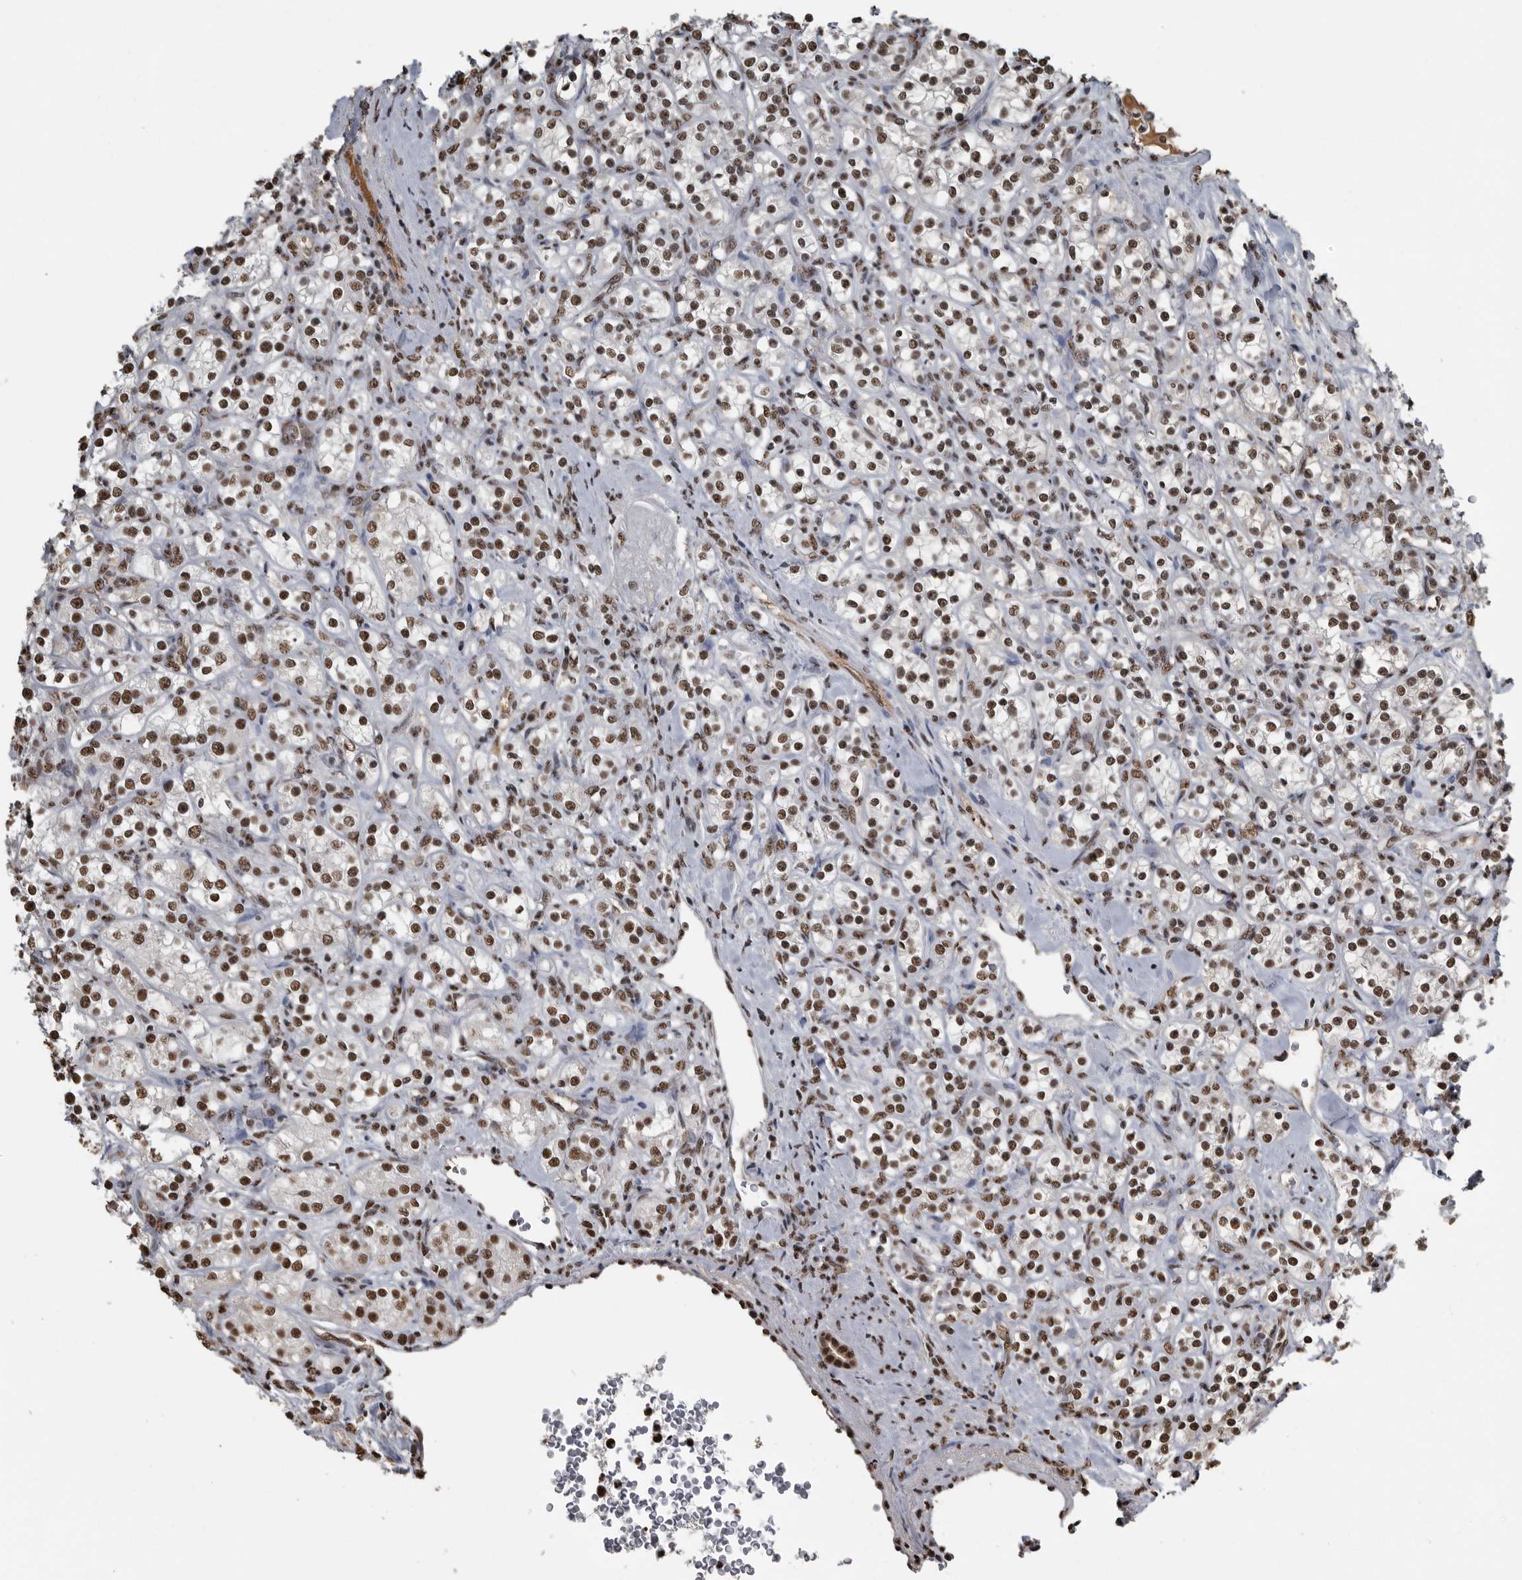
{"staining": {"intensity": "strong", "quantity": ">75%", "location": "nuclear"}, "tissue": "renal cancer", "cell_type": "Tumor cells", "image_type": "cancer", "snomed": [{"axis": "morphology", "description": "Adenocarcinoma, NOS"}, {"axis": "topography", "description": "Kidney"}], "caption": "Immunohistochemistry (IHC) (DAB) staining of renal cancer (adenocarcinoma) shows strong nuclear protein positivity in about >75% of tumor cells.", "gene": "TGS1", "patient": {"sex": "male", "age": 77}}